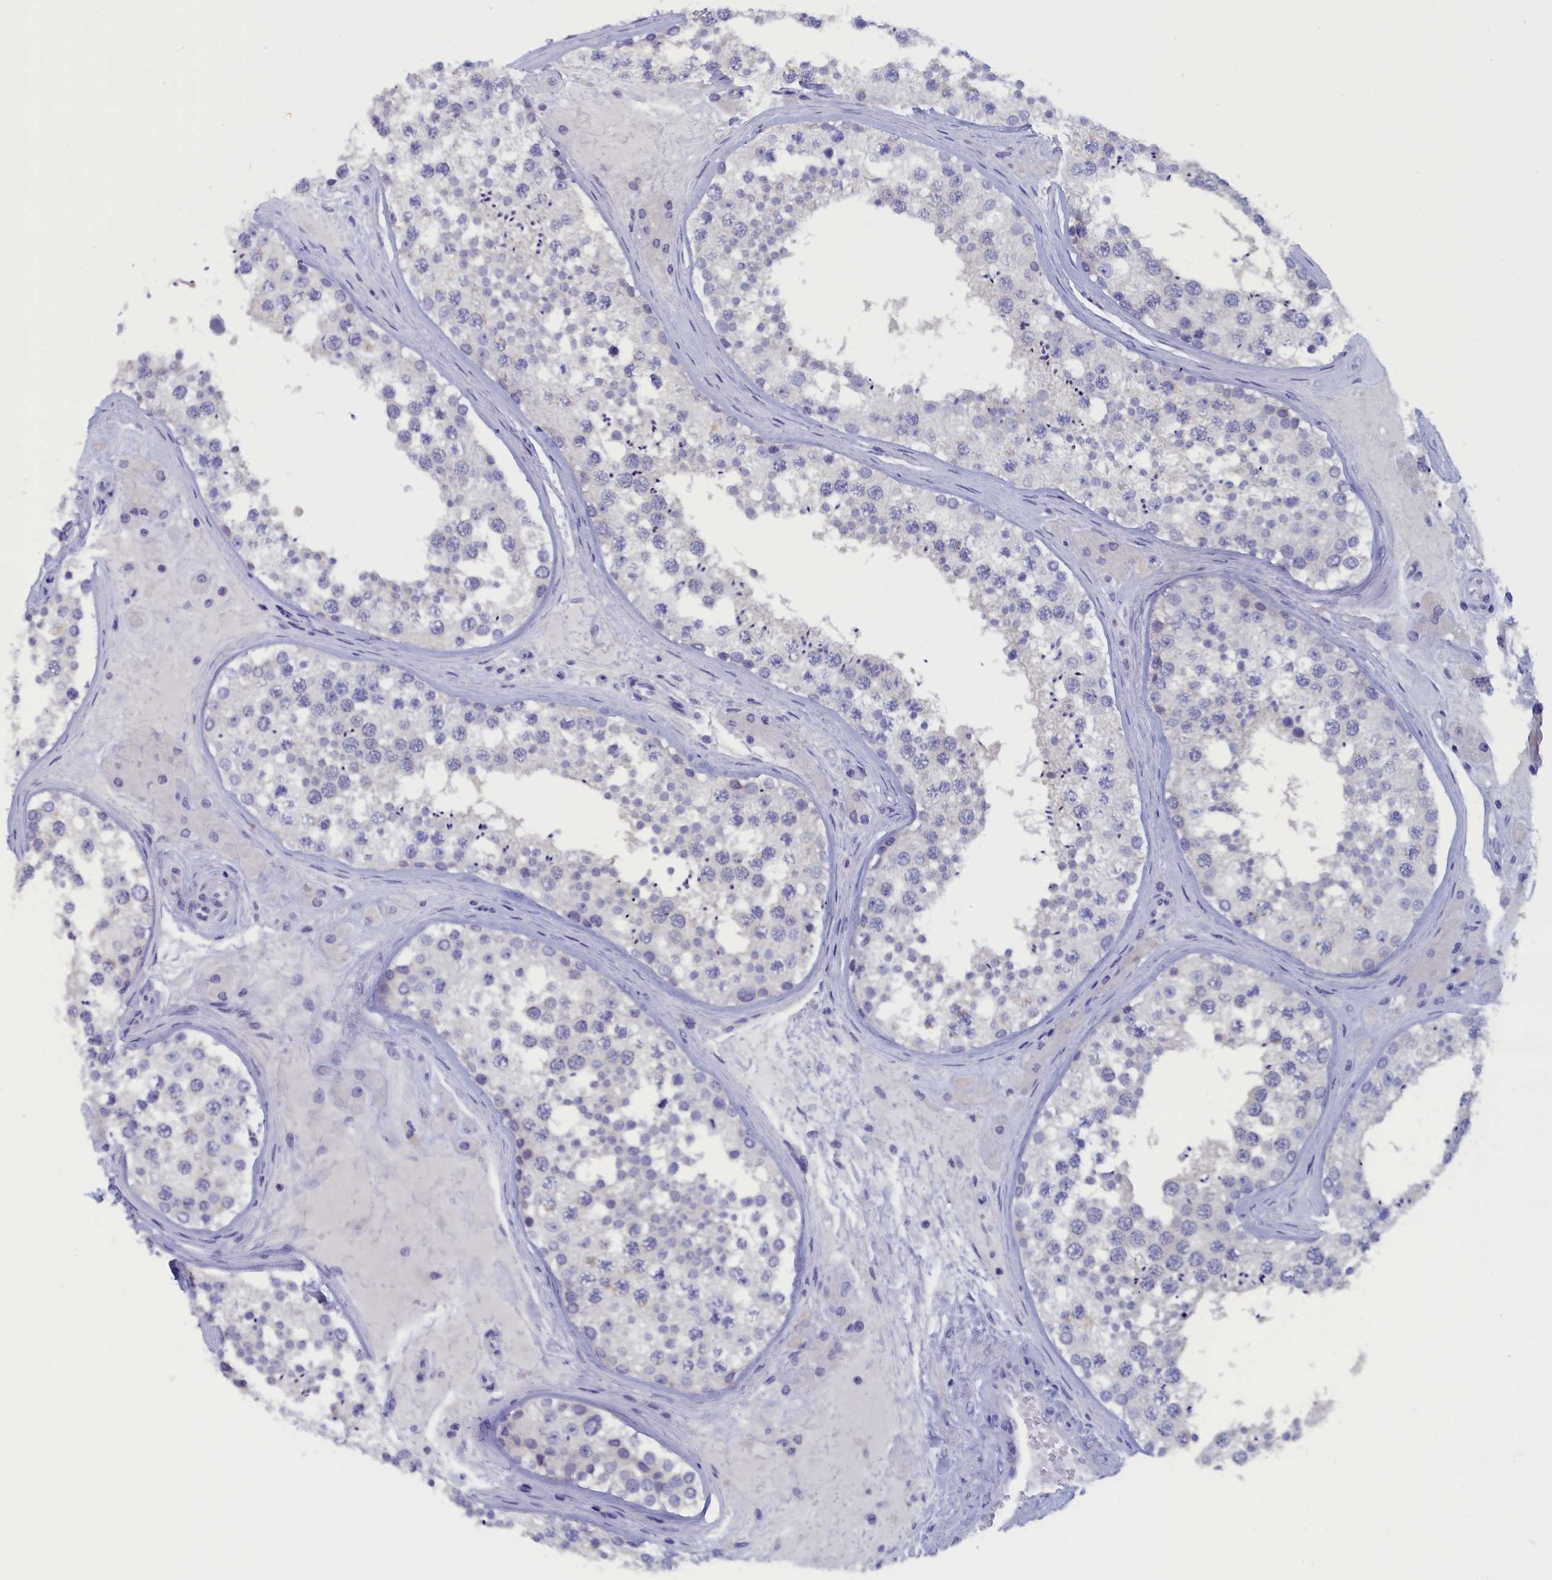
{"staining": {"intensity": "negative", "quantity": "none", "location": "none"}, "tissue": "testis", "cell_type": "Cells in seminiferous ducts", "image_type": "normal", "snomed": [{"axis": "morphology", "description": "Normal tissue, NOS"}, {"axis": "topography", "description": "Testis"}], "caption": "Cells in seminiferous ducts are negative for brown protein staining in benign testis. (DAB IHC with hematoxylin counter stain).", "gene": "ANKRD2", "patient": {"sex": "male", "age": 46}}